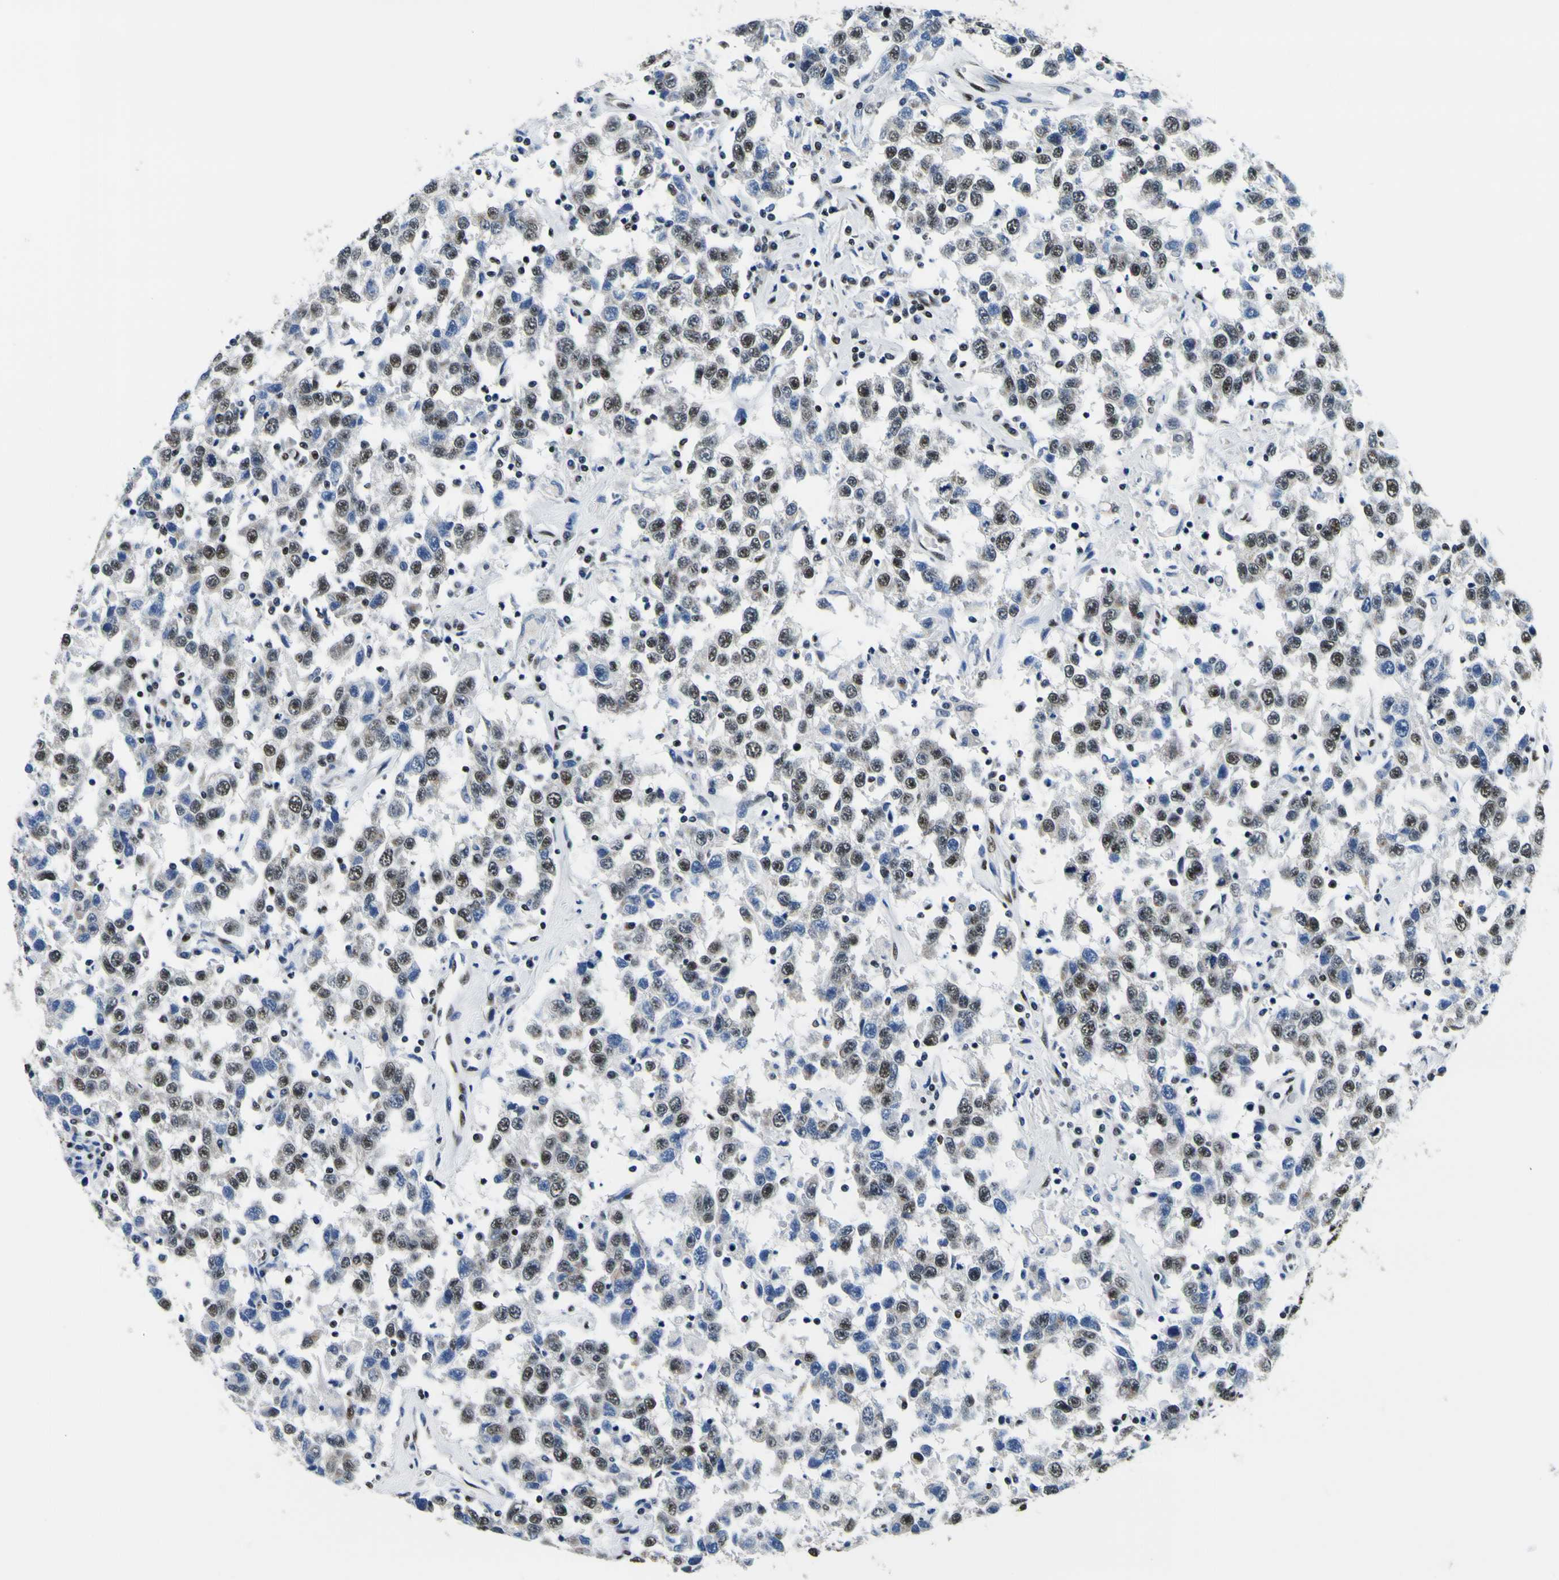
{"staining": {"intensity": "moderate", "quantity": ">75%", "location": "nuclear"}, "tissue": "testis cancer", "cell_type": "Tumor cells", "image_type": "cancer", "snomed": [{"axis": "morphology", "description": "Seminoma, NOS"}, {"axis": "topography", "description": "Testis"}], "caption": "An image of human testis cancer (seminoma) stained for a protein demonstrates moderate nuclear brown staining in tumor cells. The protein of interest is shown in brown color, while the nuclei are stained blue.", "gene": "SP1", "patient": {"sex": "male", "age": 41}}